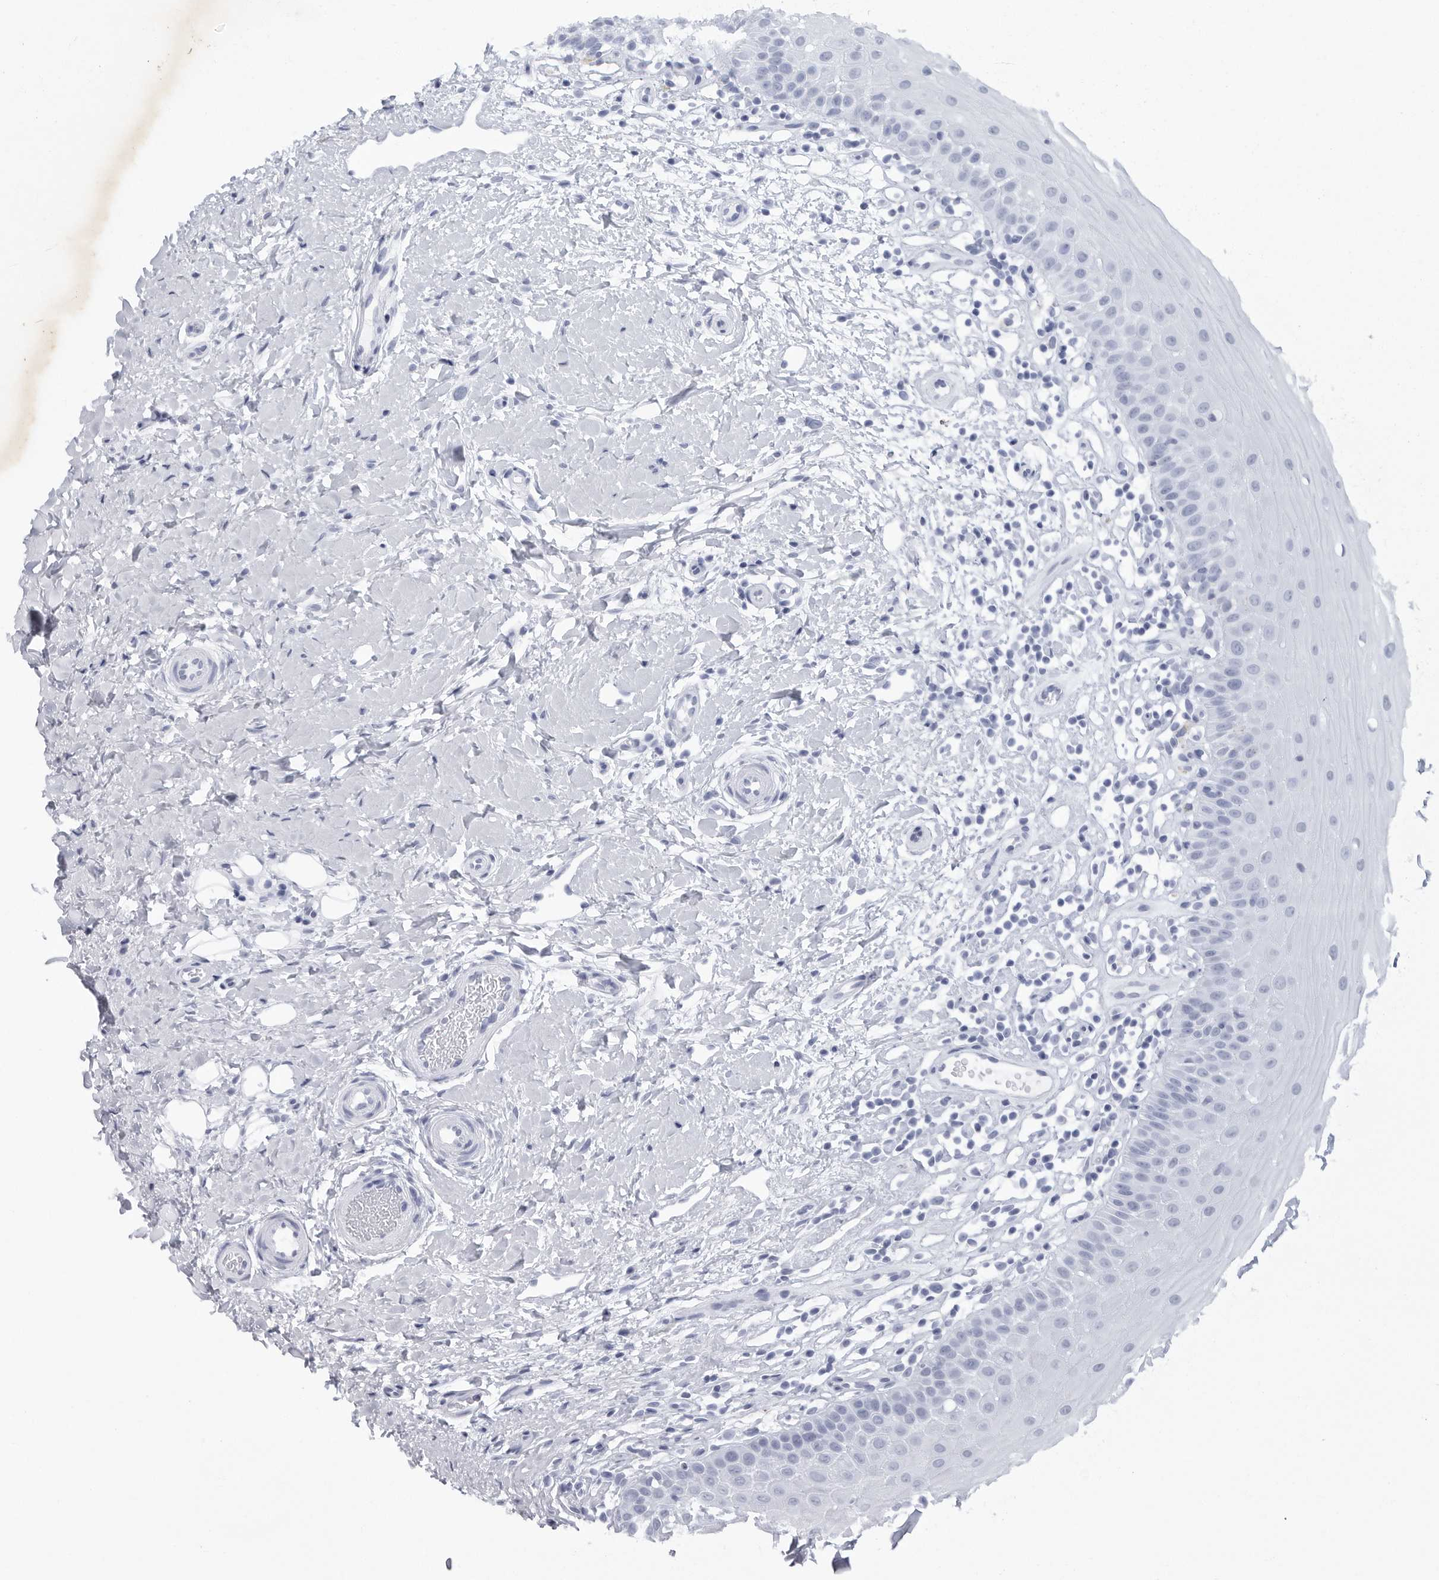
{"staining": {"intensity": "weak", "quantity": "25%-75%", "location": "cytoplasmic/membranous"}, "tissue": "oral mucosa", "cell_type": "Squamous epithelial cells", "image_type": "normal", "snomed": [{"axis": "morphology", "description": "Normal tissue, NOS"}, {"axis": "topography", "description": "Oral tissue"}], "caption": "Weak cytoplasmic/membranous positivity for a protein is seen in about 25%-75% of squamous epithelial cells of normal oral mucosa using IHC.", "gene": "CCT8", "patient": {"sex": "female", "age": 56}}